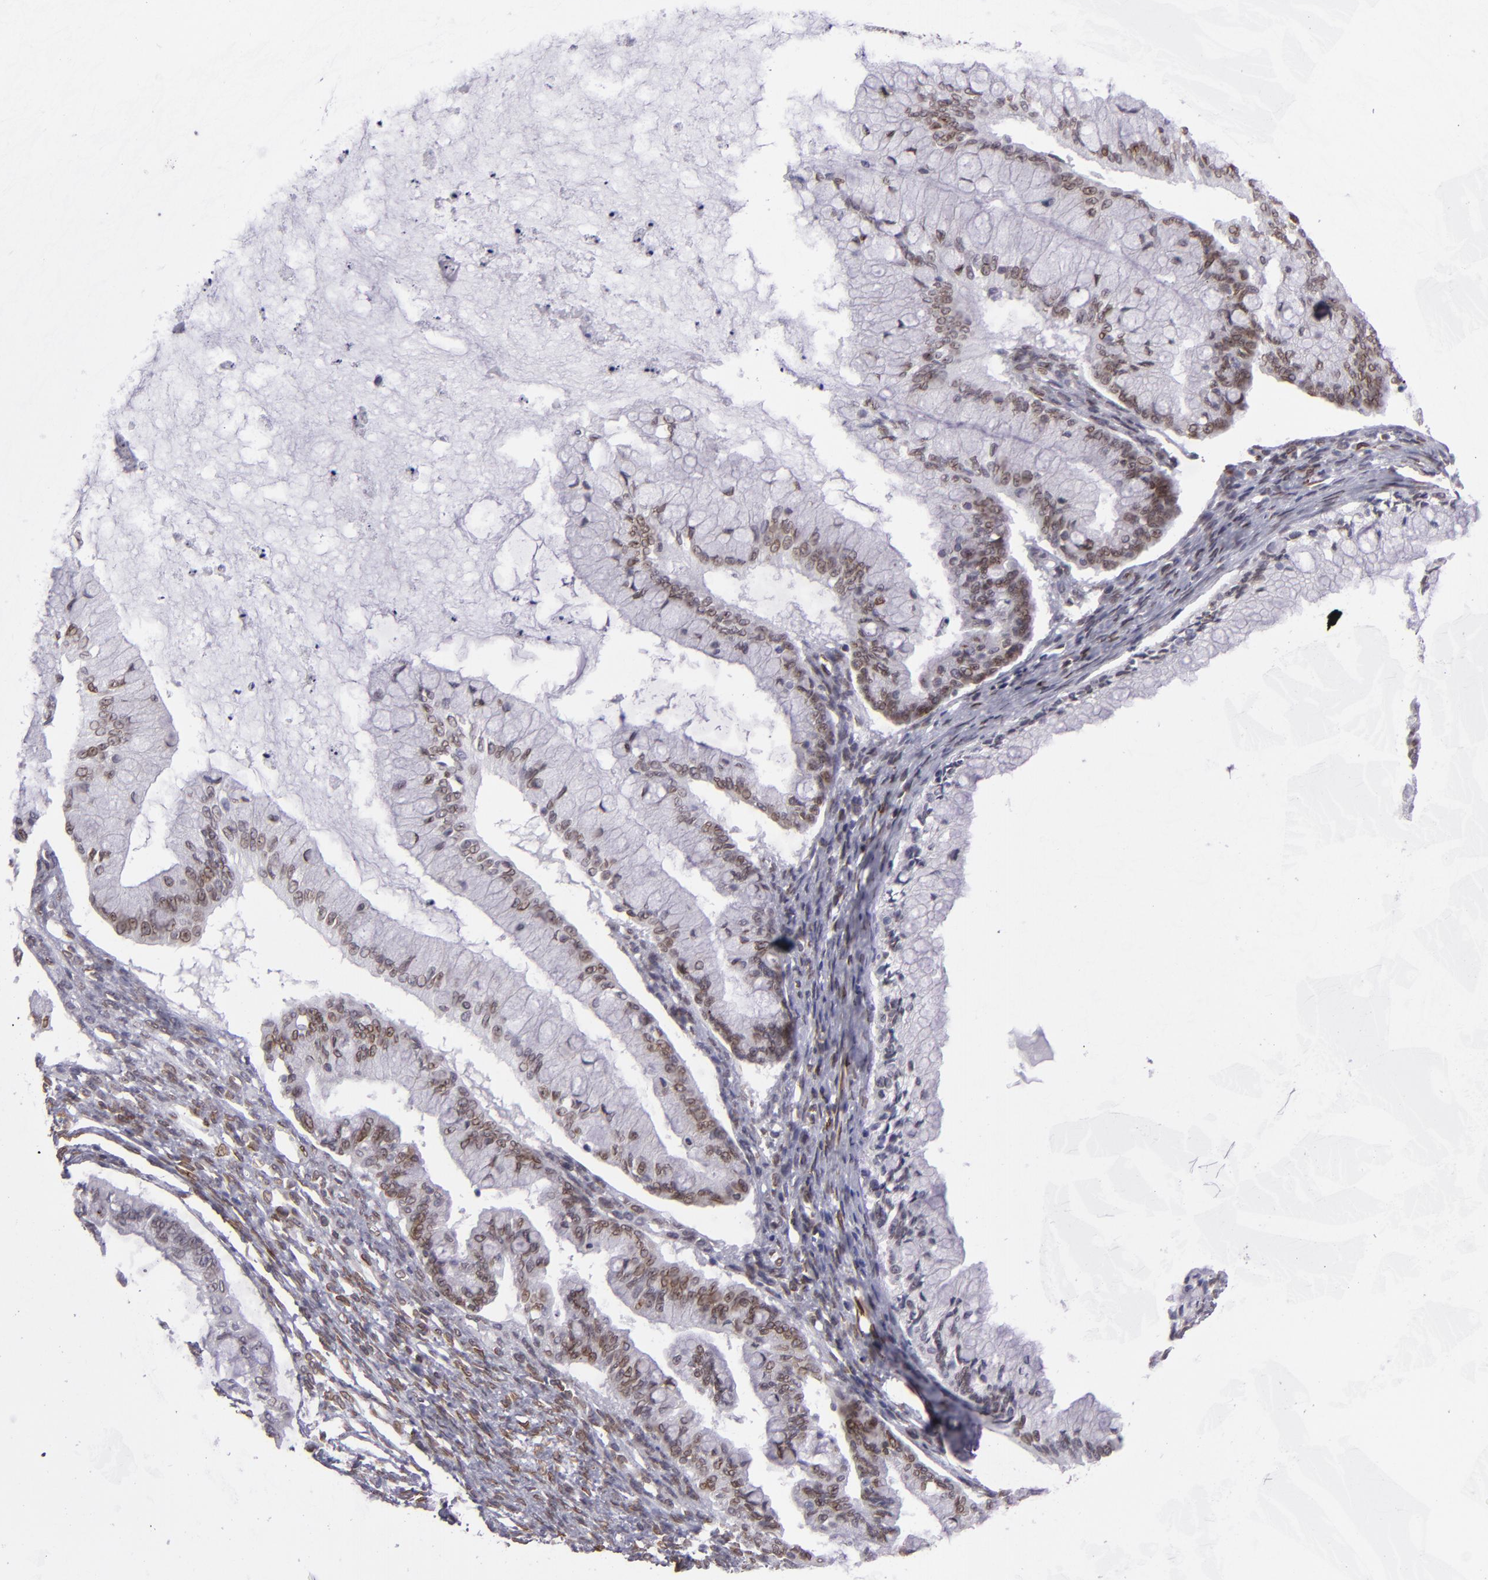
{"staining": {"intensity": "moderate", "quantity": ">75%", "location": "nuclear"}, "tissue": "ovarian cancer", "cell_type": "Tumor cells", "image_type": "cancer", "snomed": [{"axis": "morphology", "description": "Cystadenocarcinoma, mucinous, NOS"}, {"axis": "topography", "description": "Ovary"}], "caption": "Human ovarian cancer stained with a protein marker demonstrates moderate staining in tumor cells.", "gene": "EMD", "patient": {"sex": "female", "age": 57}}